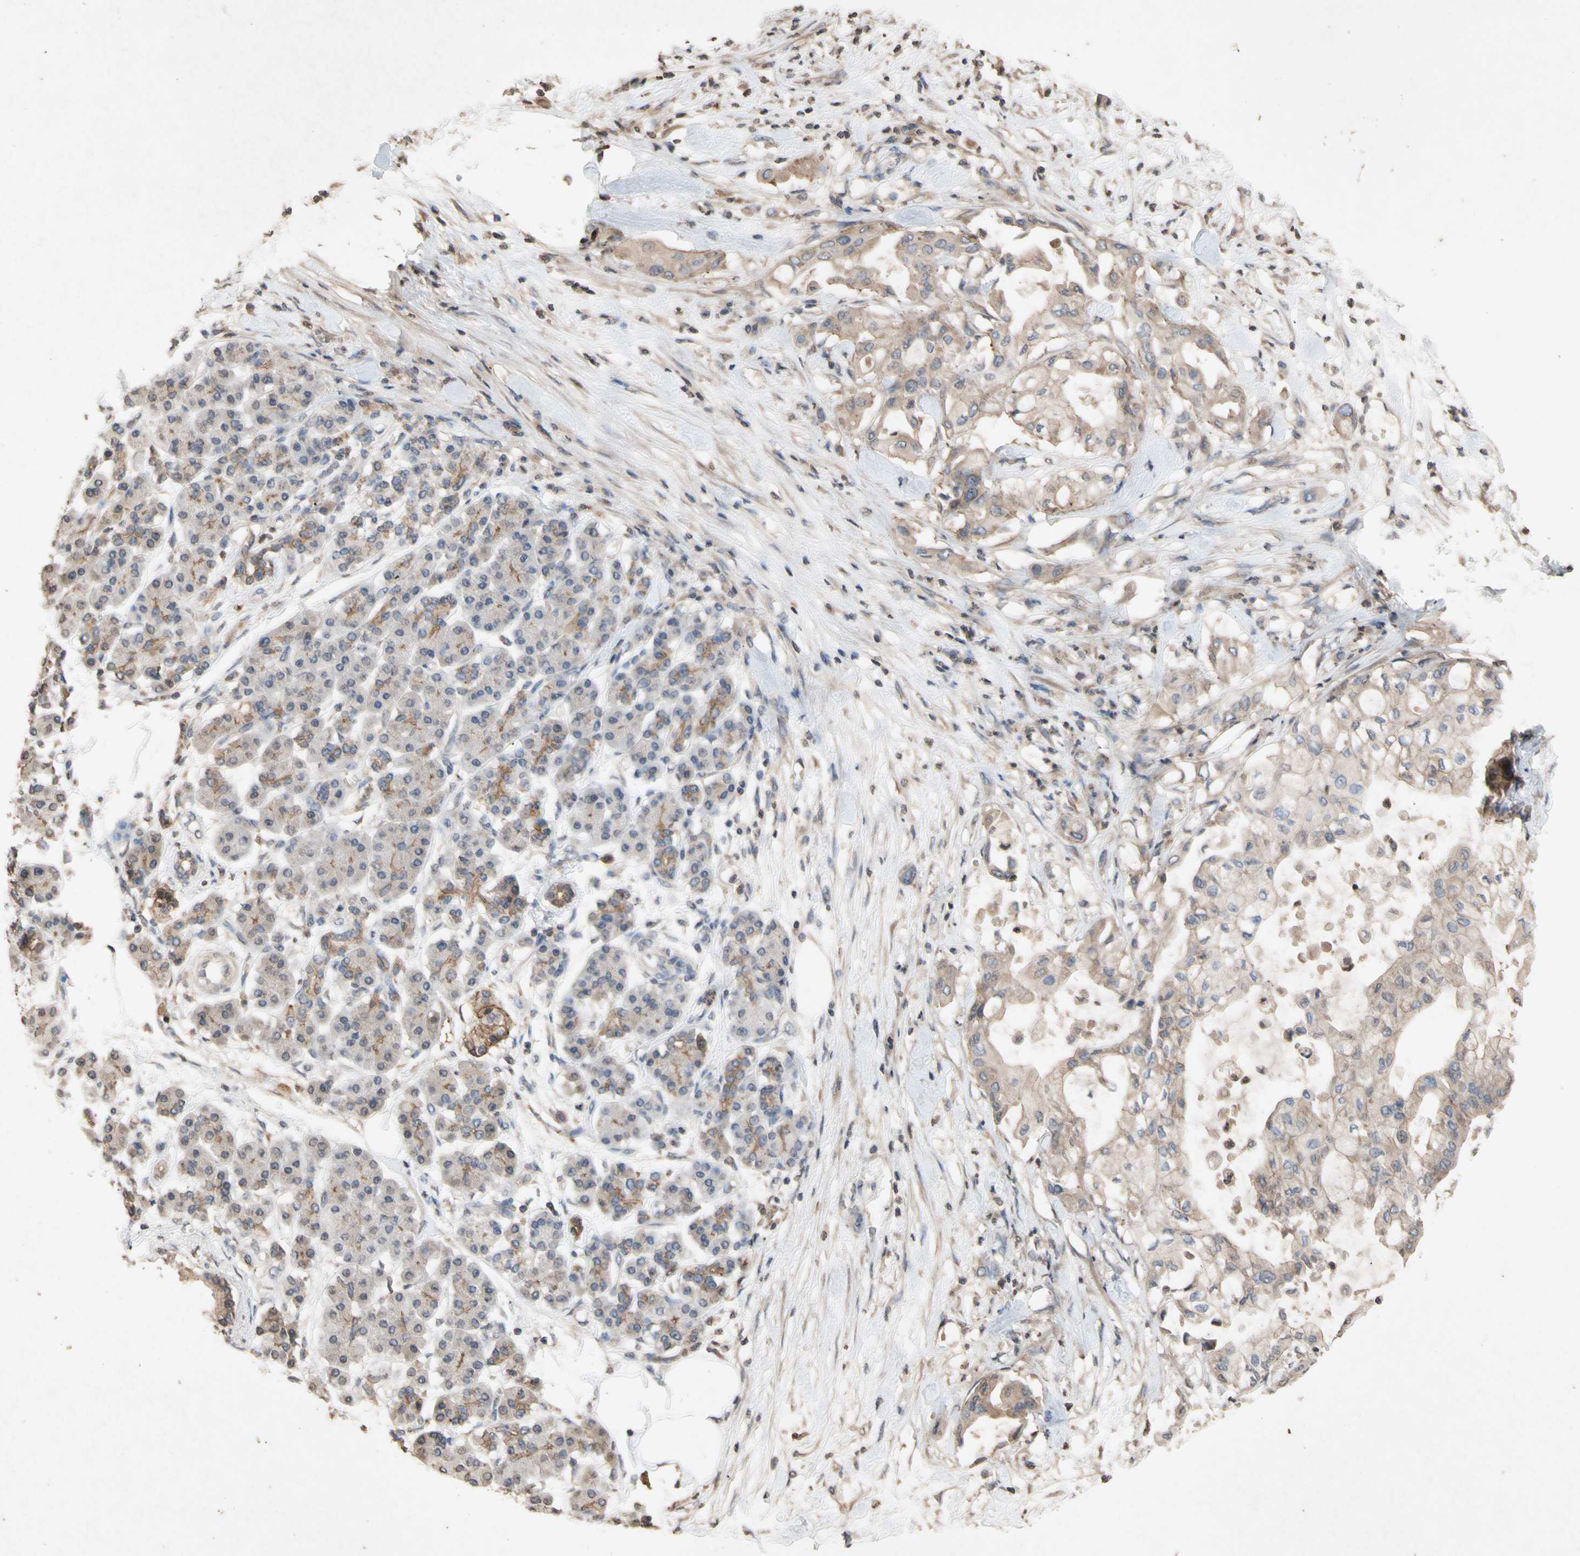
{"staining": {"intensity": "weak", "quantity": ">75%", "location": "cytoplasmic/membranous"}, "tissue": "pancreatic cancer", "cell_type": "Tumor cells", "image_type": "cancer", "snomed": [{"axis": "morphology", "description": "Adenocarcinoma, NOS"}, {"axis": "morphology", "description": "Adenocarcinoma, metastatic, NOS"}, {"axis": "topography", "description": "Lymph node"}, {"axis": "topography", "description": "Pancreas"}, {"axis": "topography", "description": "Duodenum"}], "caption": "Immunohistochemistry of pancreatic cancer (adenocarcinoma) demonstrates low levels of weak cytoplasmic/membranous staining in about >75% of tumor cells. The protein is stained brown, and the nuclei are stained in blue (DAB IHC with brightfield microscopy, high magnification).", "gene": "NECTIN3", "patient": {"sex": "female", "age": 64}}